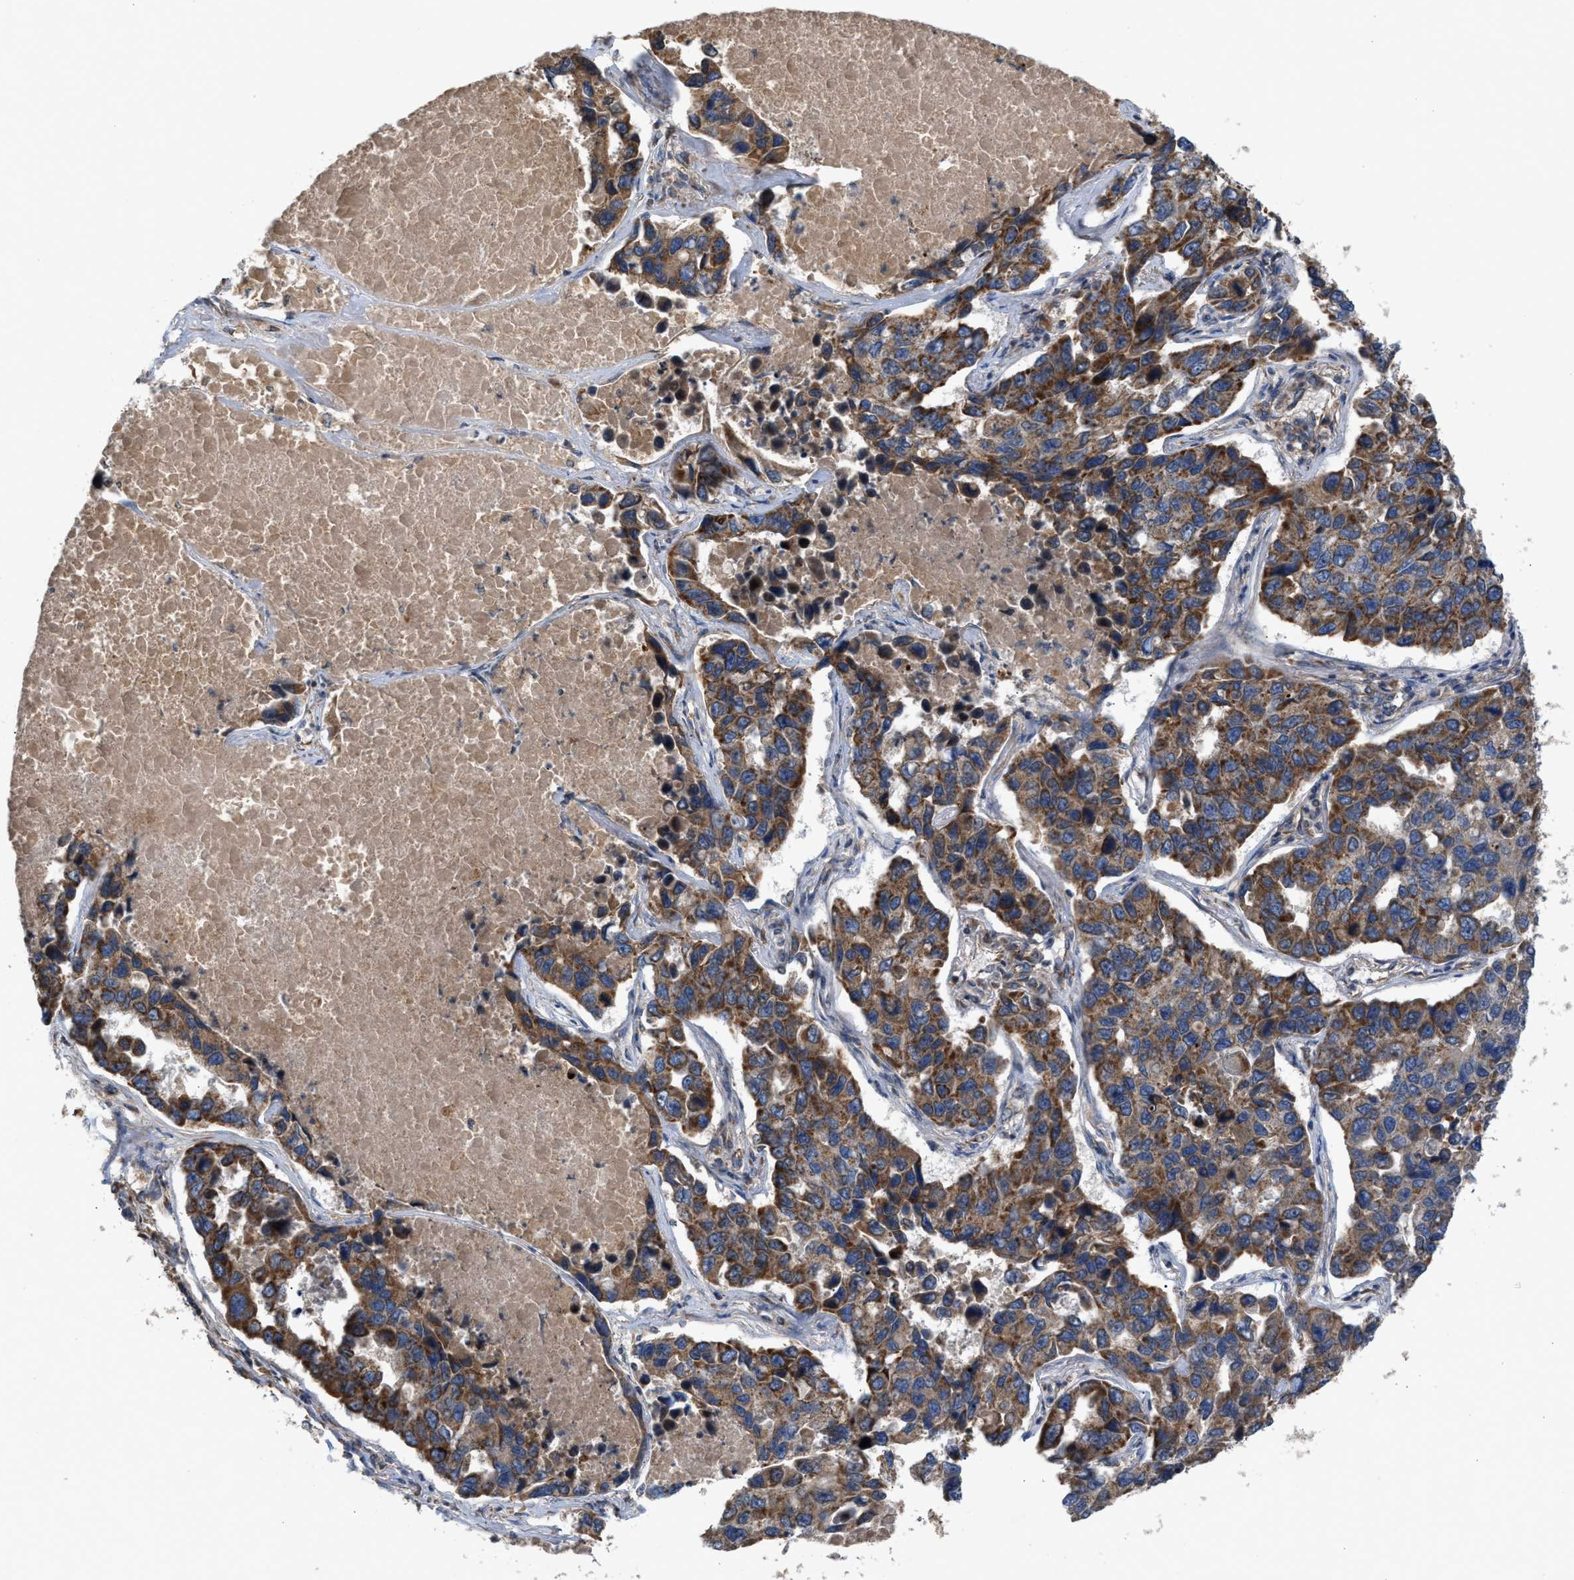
{"staining": {"intensity": "strong", "quantity": ">75%", "location": "cytoplasmic/membranous"}, "tissue": "lung cancer", "cell_type": "Tumor cells", "image_type": "cancer", "snomed": [{"axis": "morphology", "description": "Adenocarcinoma, NOS"}, {"axis": "topography", "description": "Lung"}], "caption": "Approximately >75% of tumor cells in lung cancer (adenocarcinoma) reveal strong cytoplasmic/membranous protein expression as visualized by brown immunohistochemical staining.", "gene": "TACO1", "patient": {"sex": "male", "age": 64}}